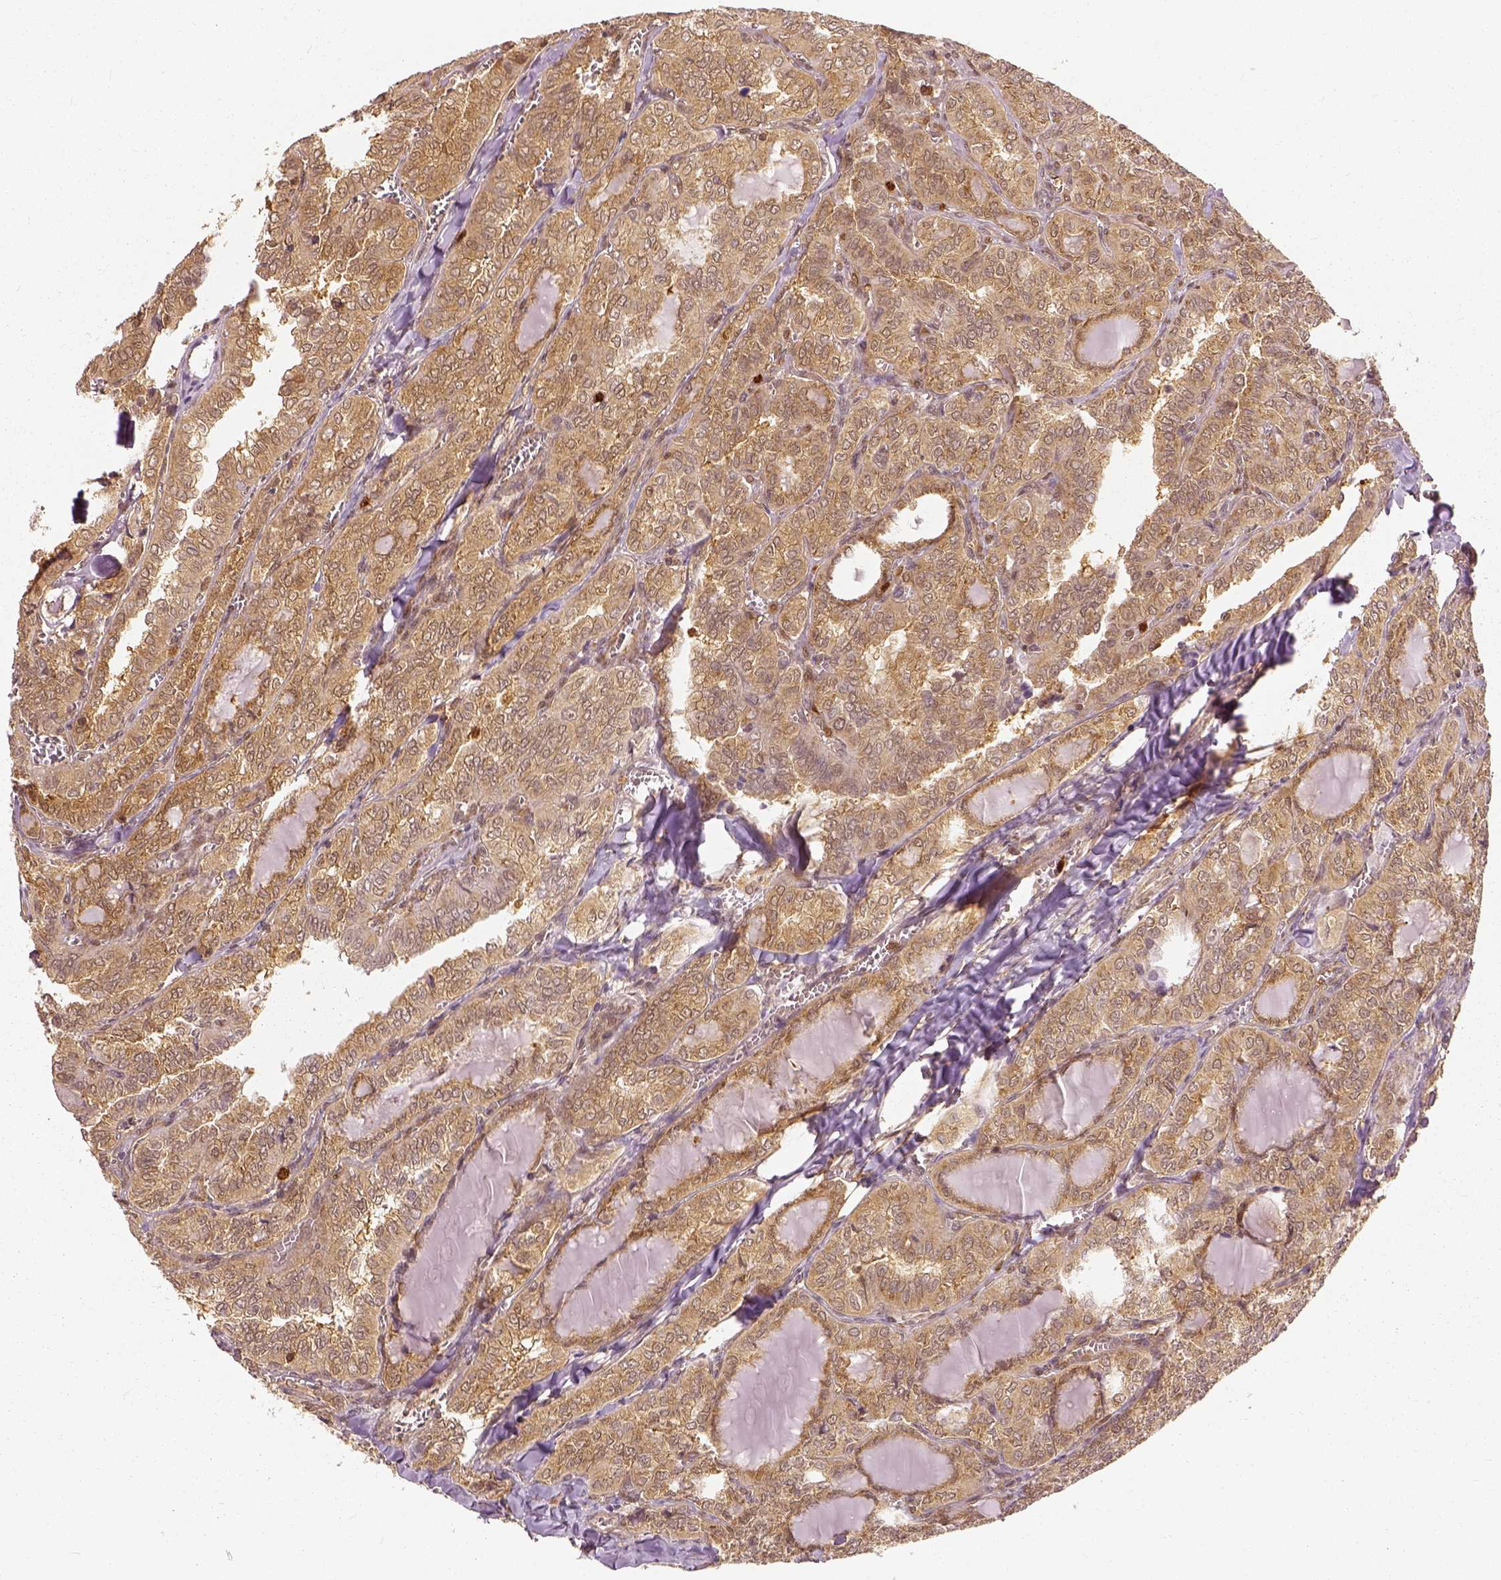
{"staining": {"intensity": "weak", "quantity": ">75%", "location": "cytoplasmic/membranous"}, "tissue": "thyroid cancer", "cell_type": "Tumor cells", "image_type": "cancer", "snomed": [{"axis": "morphology", "description": "Papillary adenocarcinoma, NOS"}, {"axis": "topography", "description": "Thyroid gland"}], "caption": "Immunohistochemistry (IHC) (DAB (3,3'-diaminobenzidine)) staining of thyroid cancer (papillary adenocarcinoma) displays weak cytoplasmic/membranous protein expression in approximately >75% of tumor cells. The protein of interest is shown in brown color, while the nuclei are stained blue.", "gene": "GPI", "patient": {"sex": "female", "age": 41}}